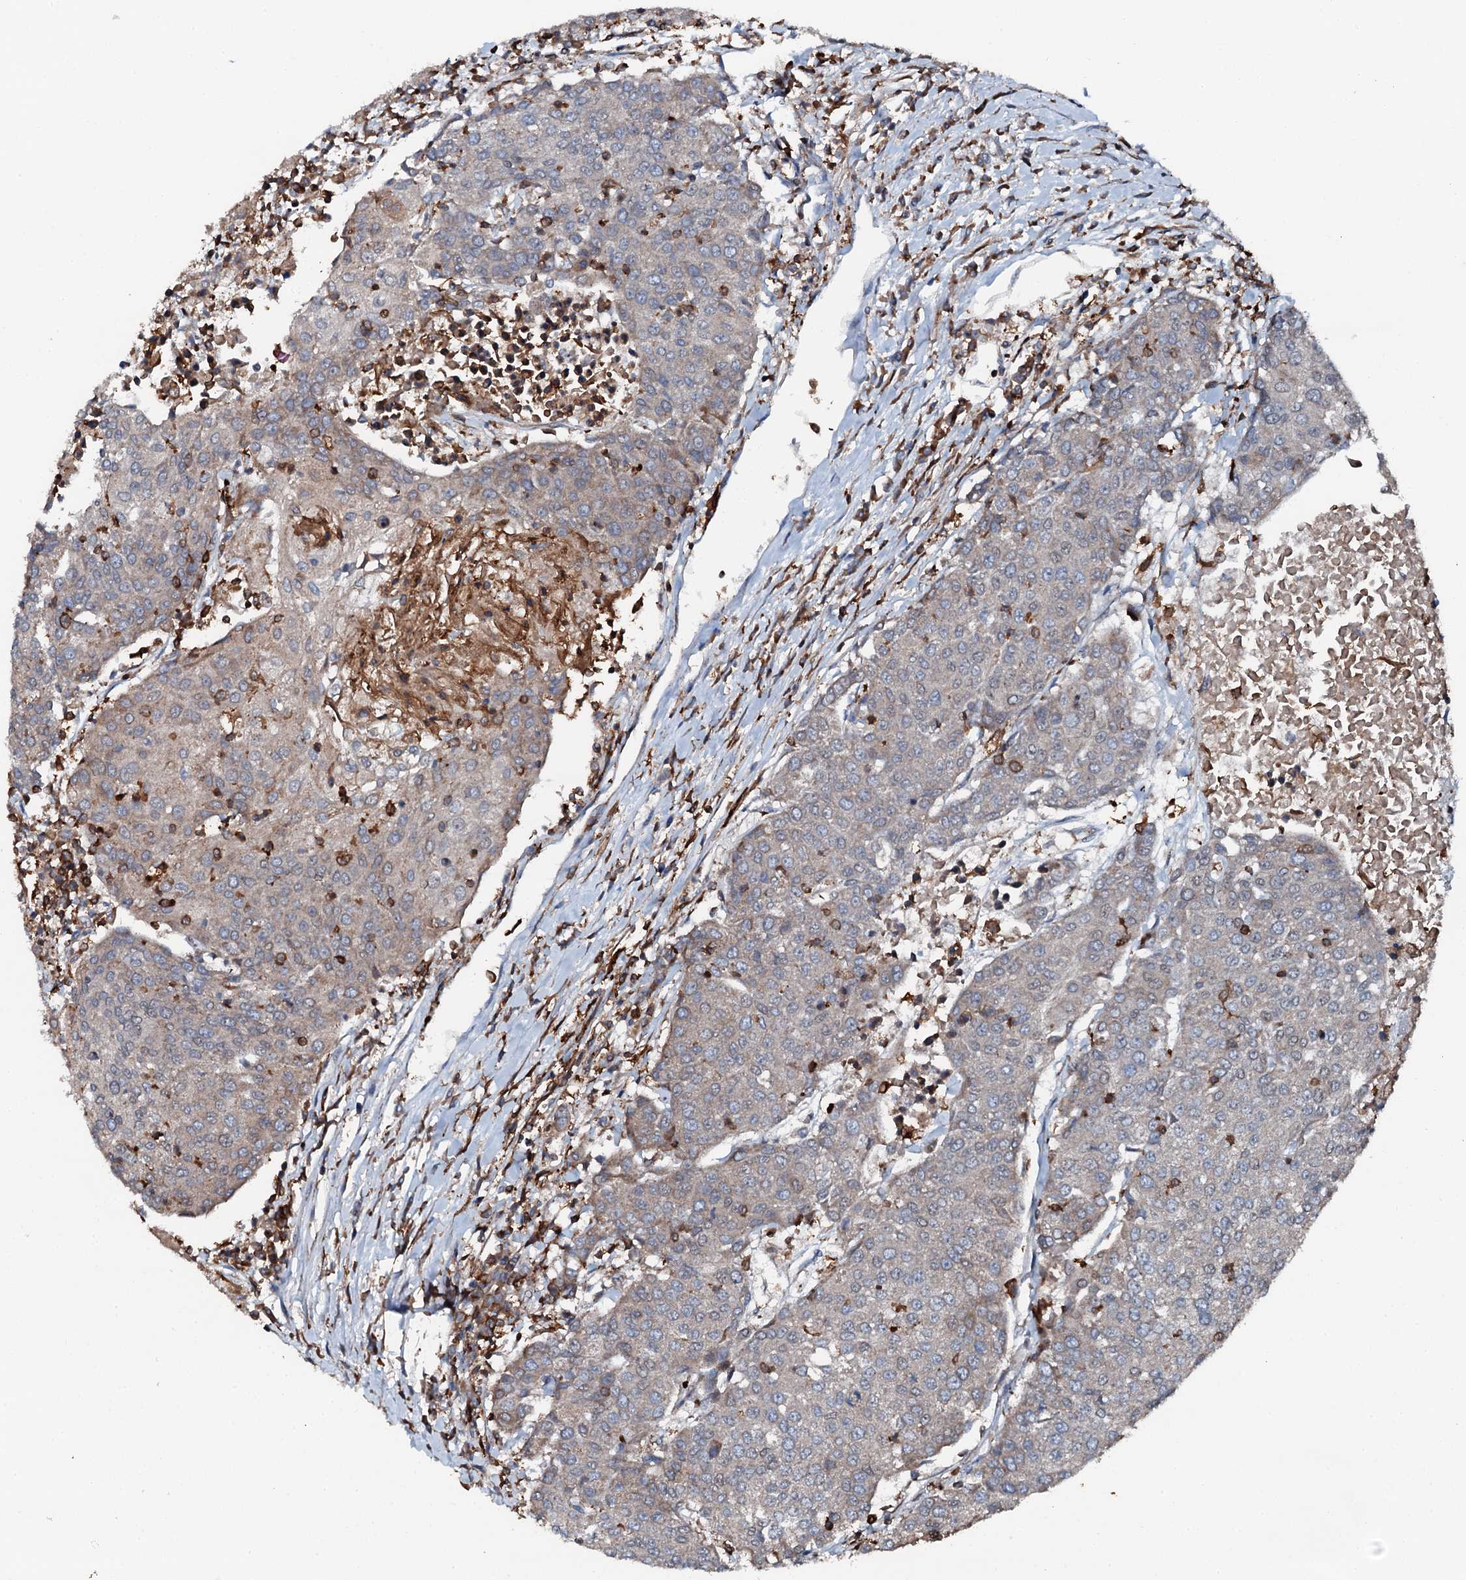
{"staining": {"intensity": "negative", "quantity": "none", "location": "none"}, "tissue": "urothelial cancer", "cell_type": "Tumor cells", "image_type": "cancer", "snomed": [{"axis": "morphology", "description": "Urothelial carcinoma, High grade"}, {"axis": "topography", "description": "Urinary bladder"}], "caption": "Tumor cells show no significant expression in urothelial cancer.", "gene": "EDC4", "patient": {"sex": "female", "age": 85}}